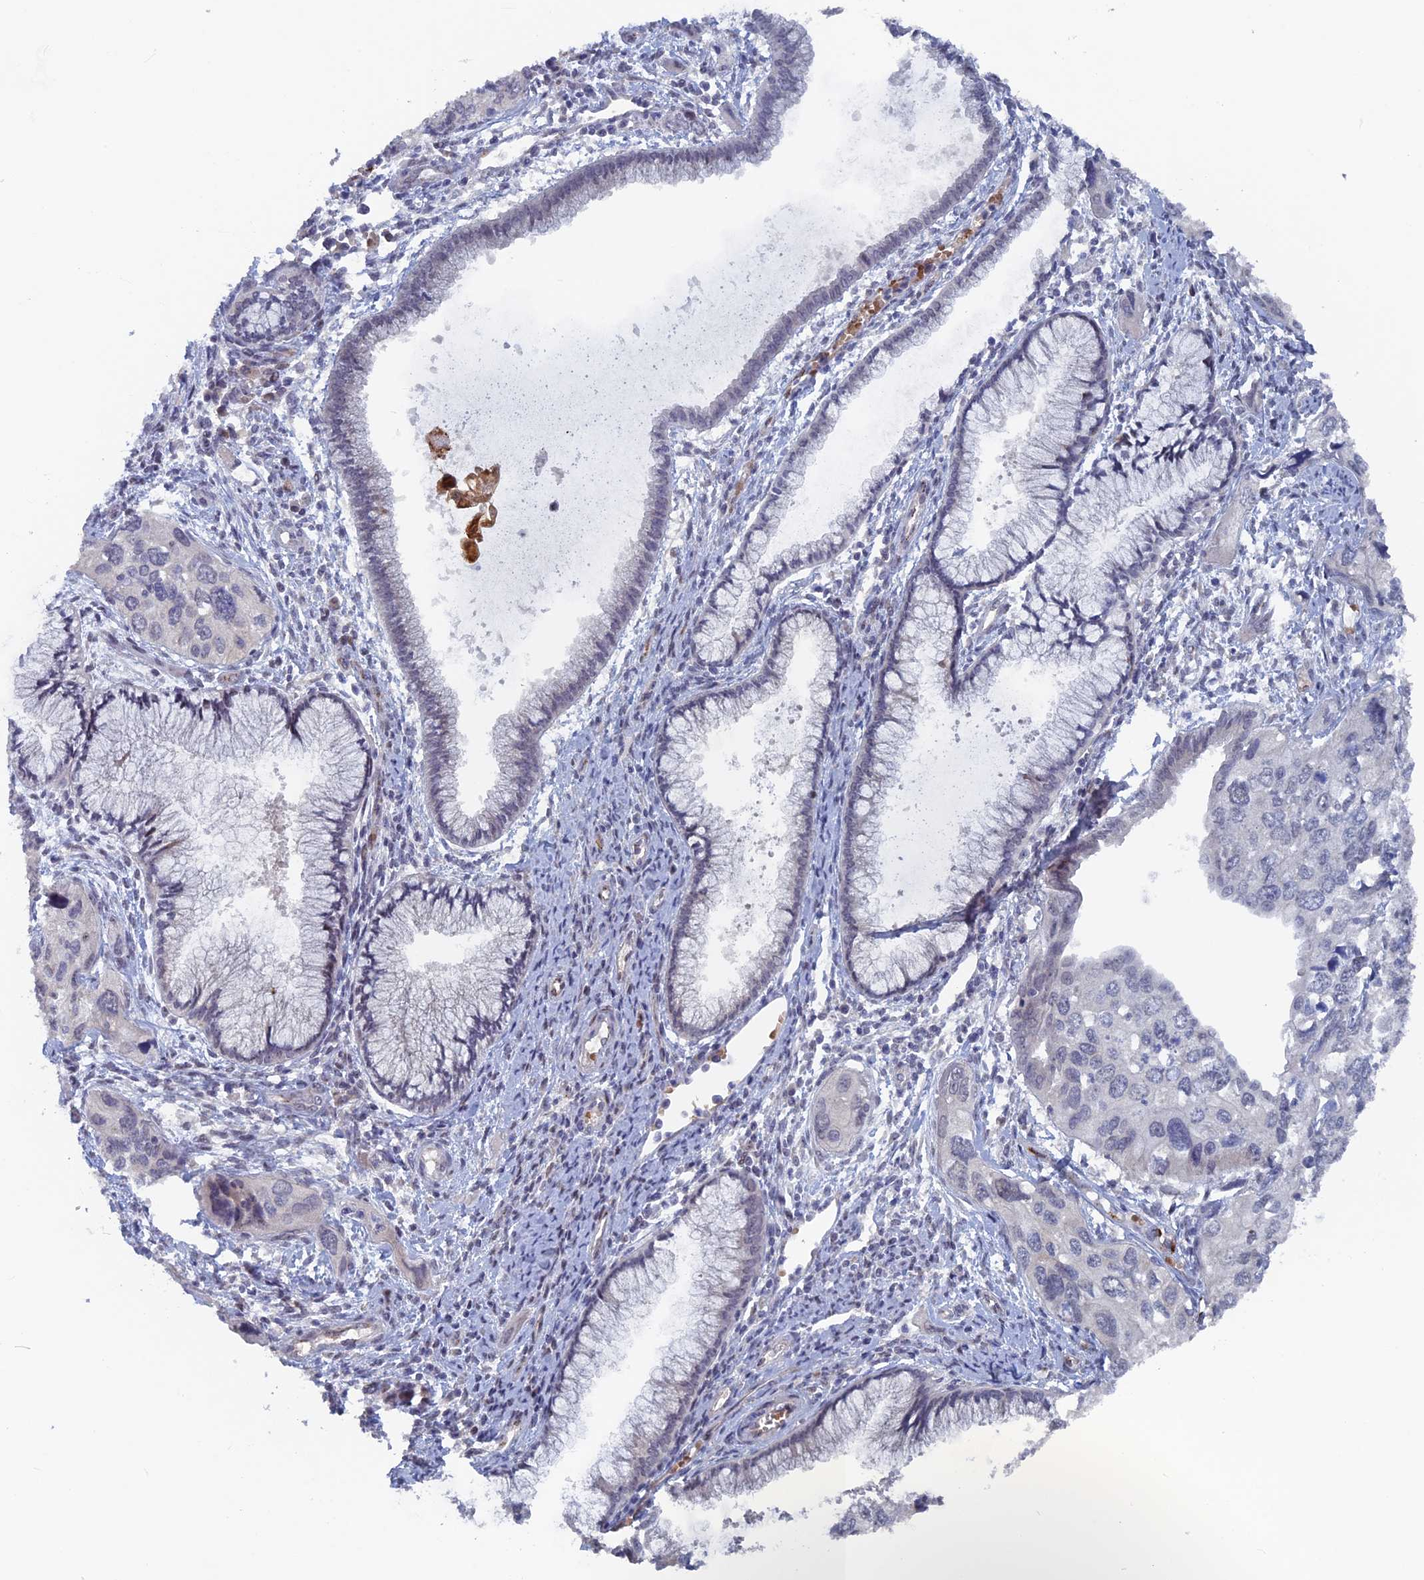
{"staining": {"intensity": "negative", "quantity": "none", "location": "none"}, "tissue": "cervical cancer", "cell_type": "Tumor cells", "image_type": "cancer", "snomed": [{"axis": "morphology", "description": "Squamous cell carcinoma, NOS"}, {"axis": "topography", "description": "Cervix"}], "caption": "Tumor cells show no significant expression in cervical squamous cell carcinoma. Nuclei are stained in blue.", "gene": "SH3D21", "patient": {"sex": "female", "age": 55}}